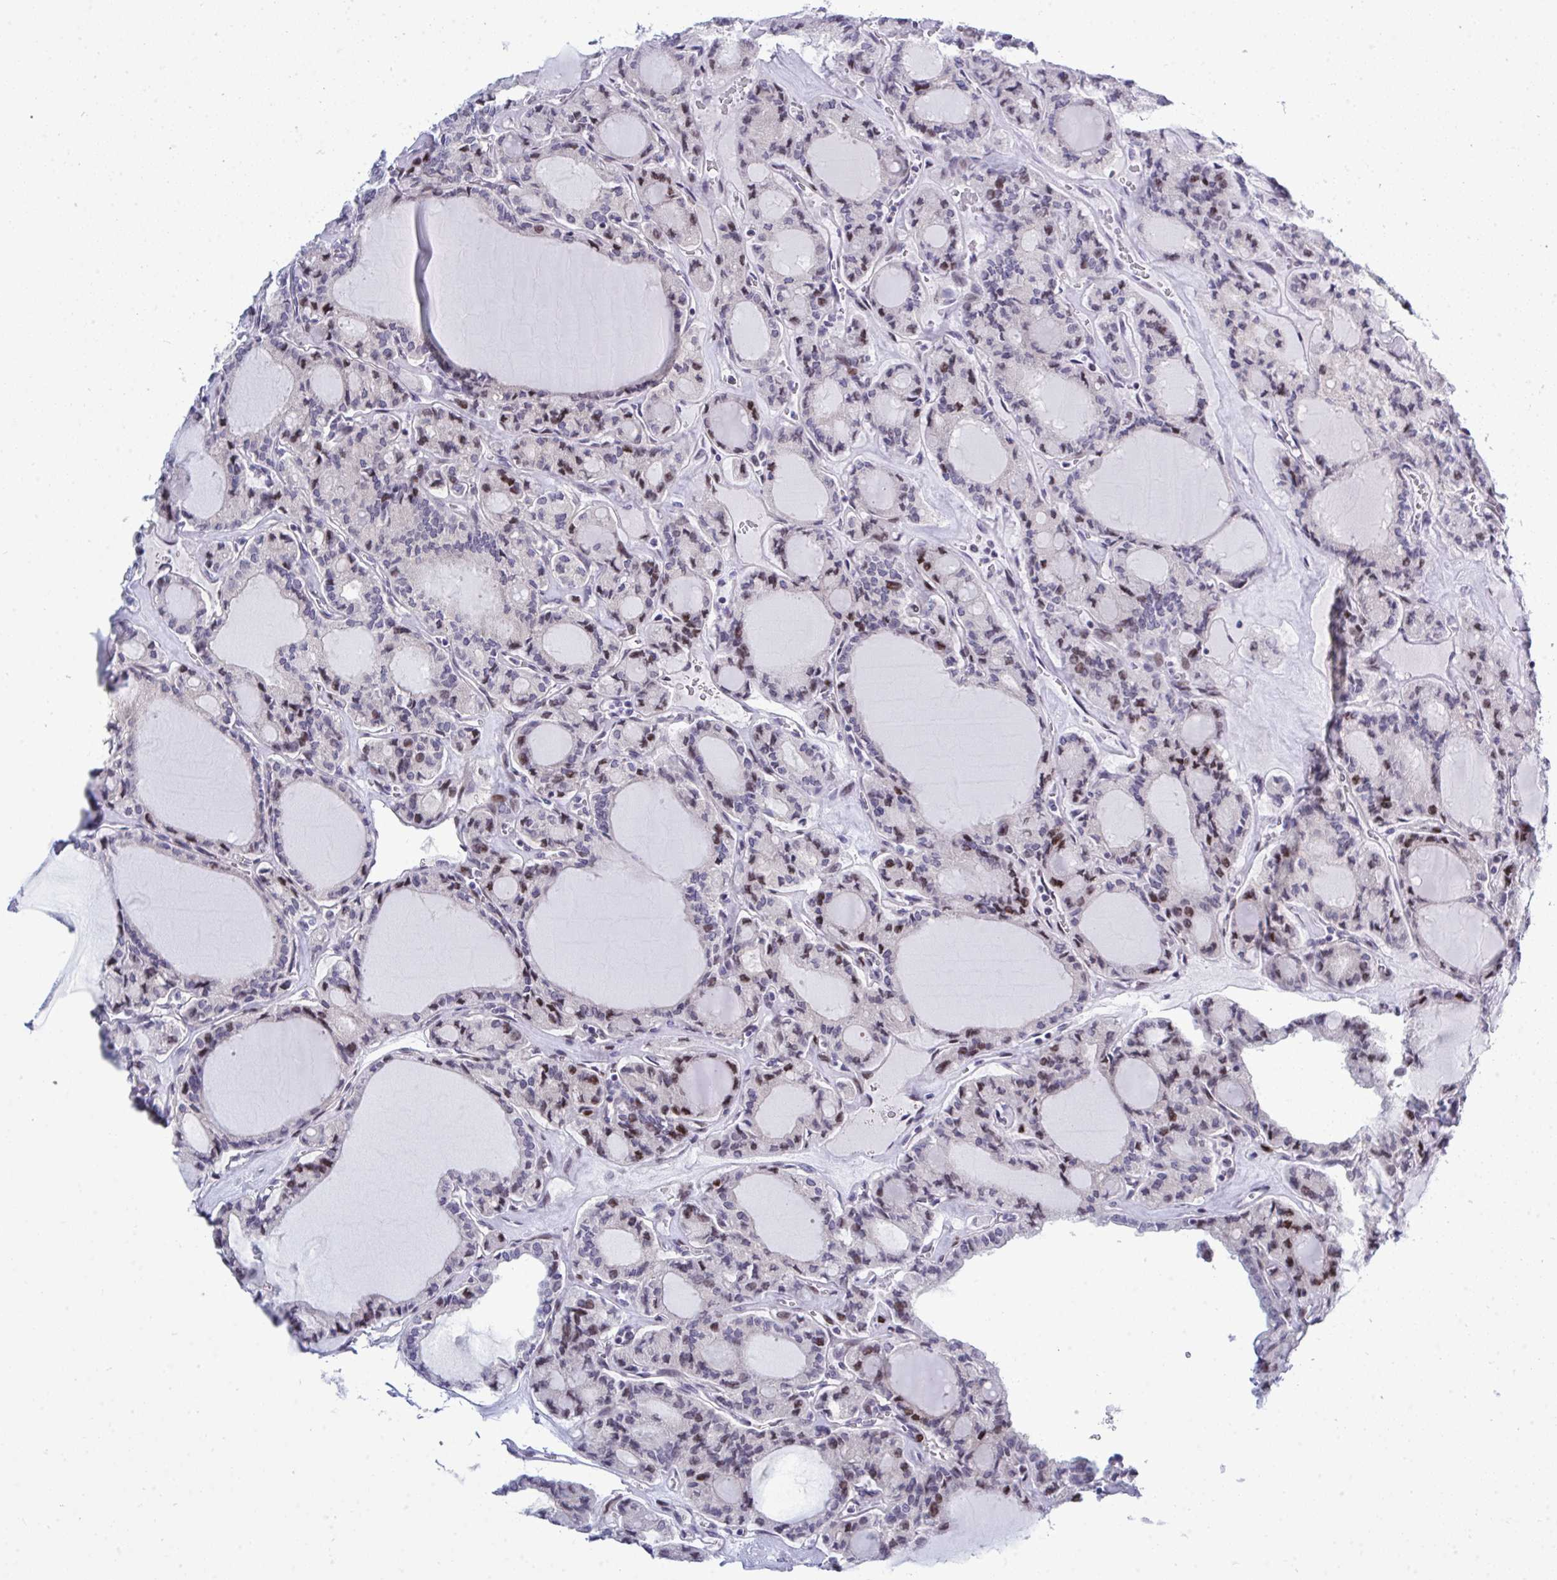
{"staining": {"intensity": "moderate", "quantity": "<25%", "location": "nuclear"}, "tissue": "thyroid cancer", "cell_type": "Tumor cells", "image_type": "cancer", "snomed": [{"axis": "morphology", "description": "Papillary adenocarcinoma, NOS"}, {"axis": "topography", "description": "Thyroid gland"}], "caption": "Human thyroid cancer (papillary adenocarcinoma) stained with a brown dye displays moderate nuclear positive expression in approximately <25% of tumor cells.", "gene": "TAB1", "patient": {"sex": "male", "age": 87}}